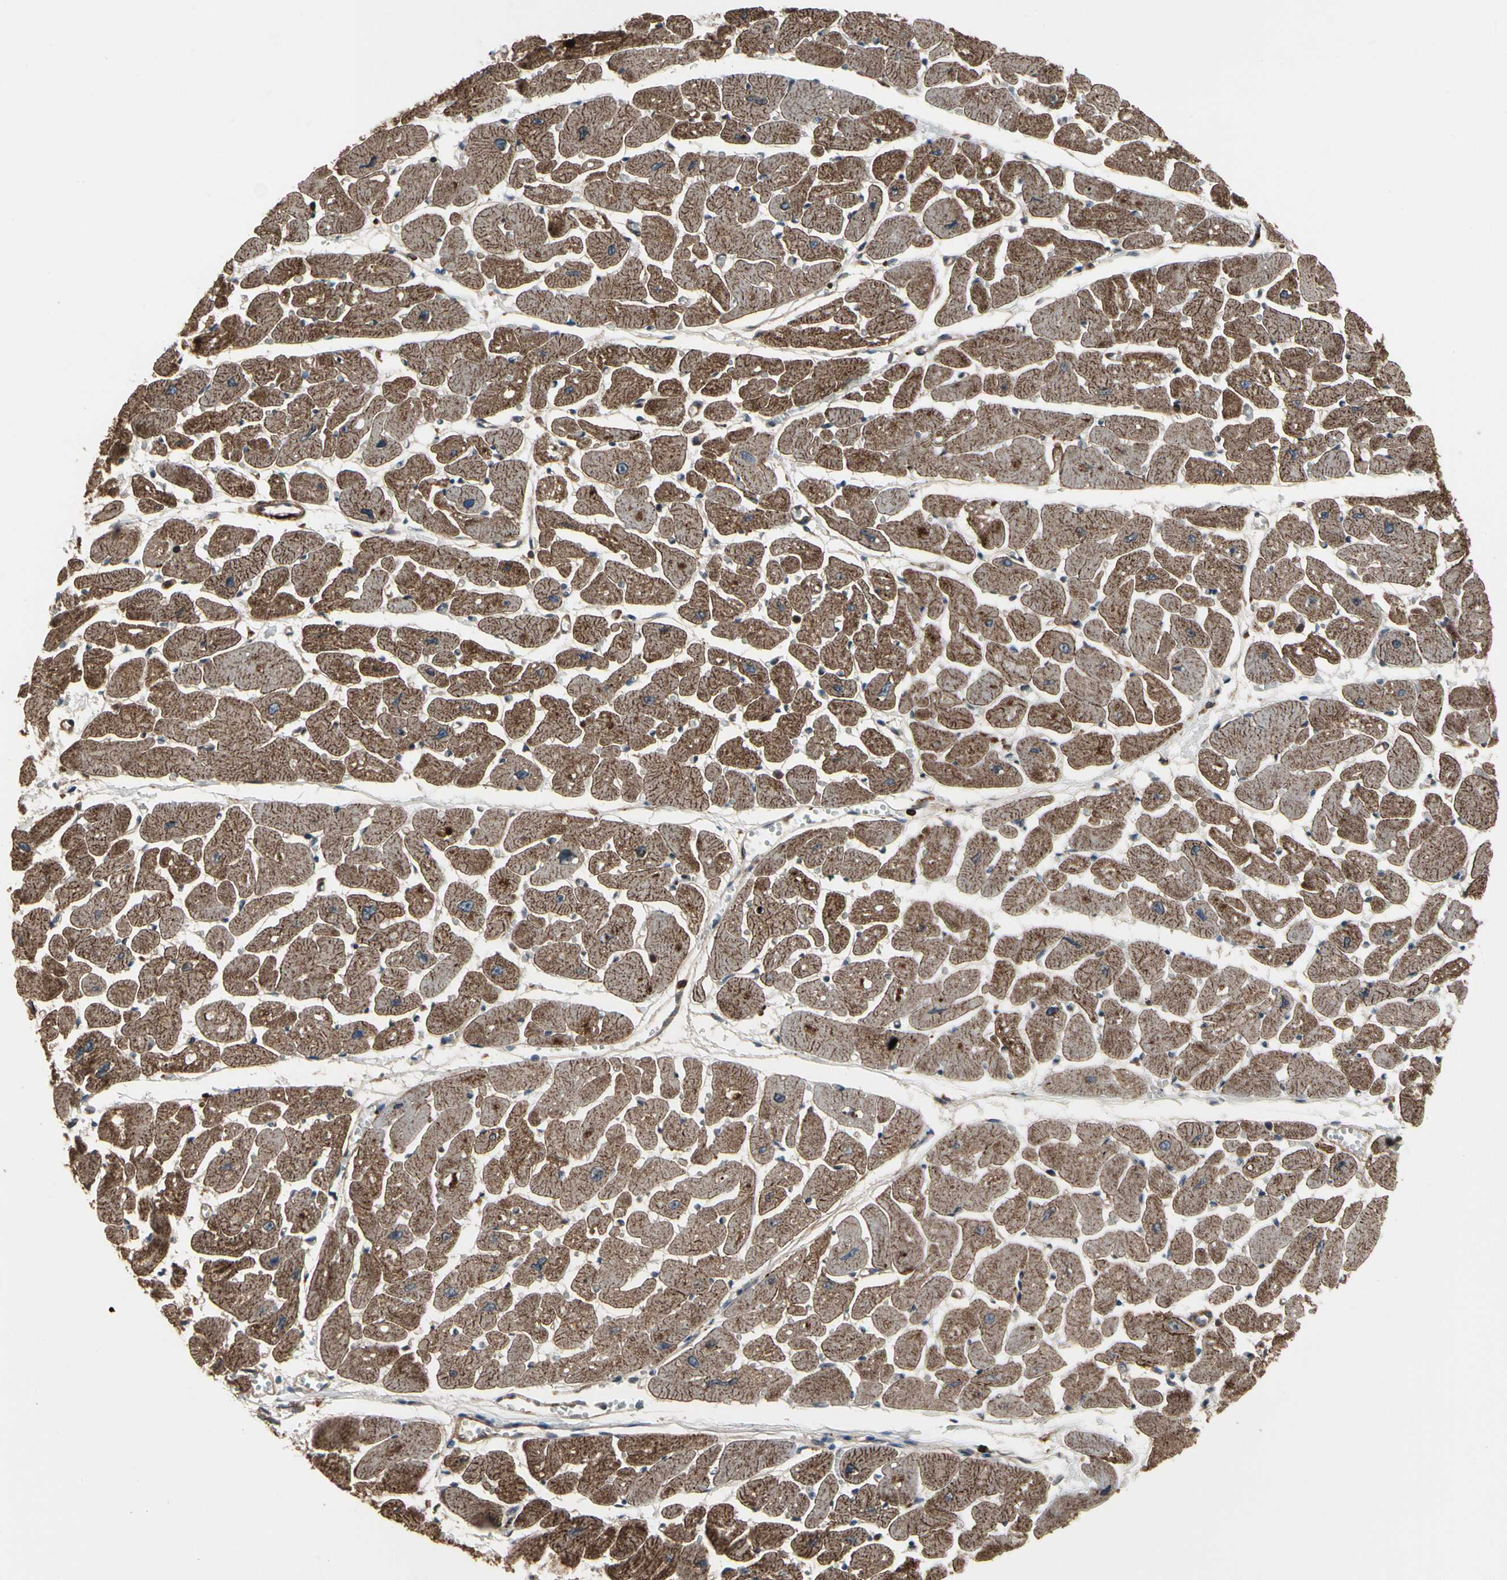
{"staining": {"intensity": "strong", "quantity": ">75%", "location": "cytoplasmic/membranous"}, "tissue": "heart muscle", "cell_type": "Cardiomyocytes", "image_type": "normal", "snomed": [{"axis": "morphology", "description": "Normal tissue, NOS"}, {"axis": "topography", "description": "Heart"}], "caption": "Immunohistochemical staining of benign human heart muscle exhibits strong cytoplasmic/membranous protein staining in about >75% of cardiomyocytes.", "gene": "AGBL2", "patient": {"sex": "female", "age": 54}}